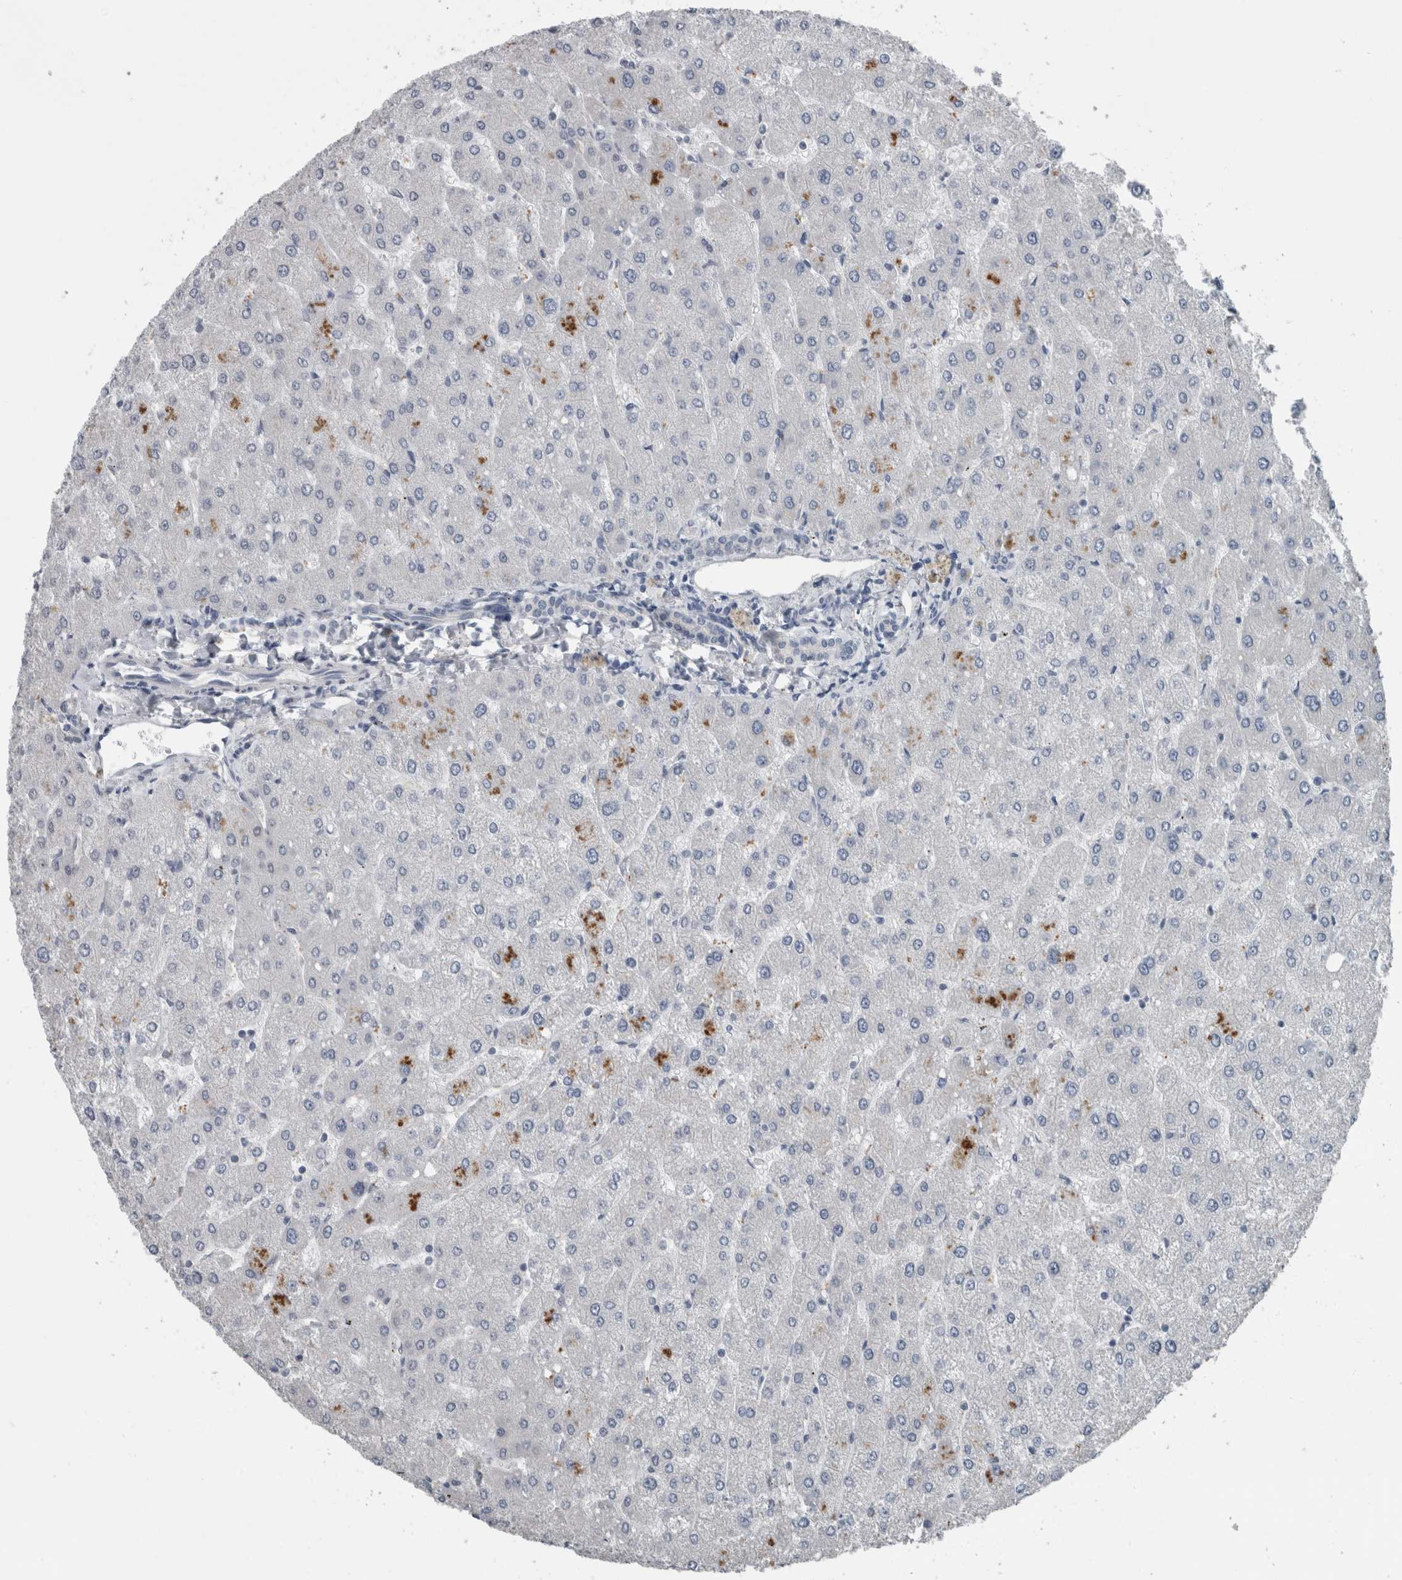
{"staining": {"intensity": "negative", "quantity": "none", "location": "none"}, "tissue": "liver", "cell_type": "Cholangiocytes", "image_type": "normal", "snomed": [{"axis": "morphology", "description": "Normal tissue, NOS"}, {"axis": "topography", "description": "Liver"}], "caption": "A photomicrograph of liver stained for a protein reveals no brown staining in cholangiocytes. (DAB (3,3'-diaminobenzidine) immunohistochemistry (IHC), high magnification).", "gene": "ZBTB21", "patient": {"sex": "male", "age": 55}}